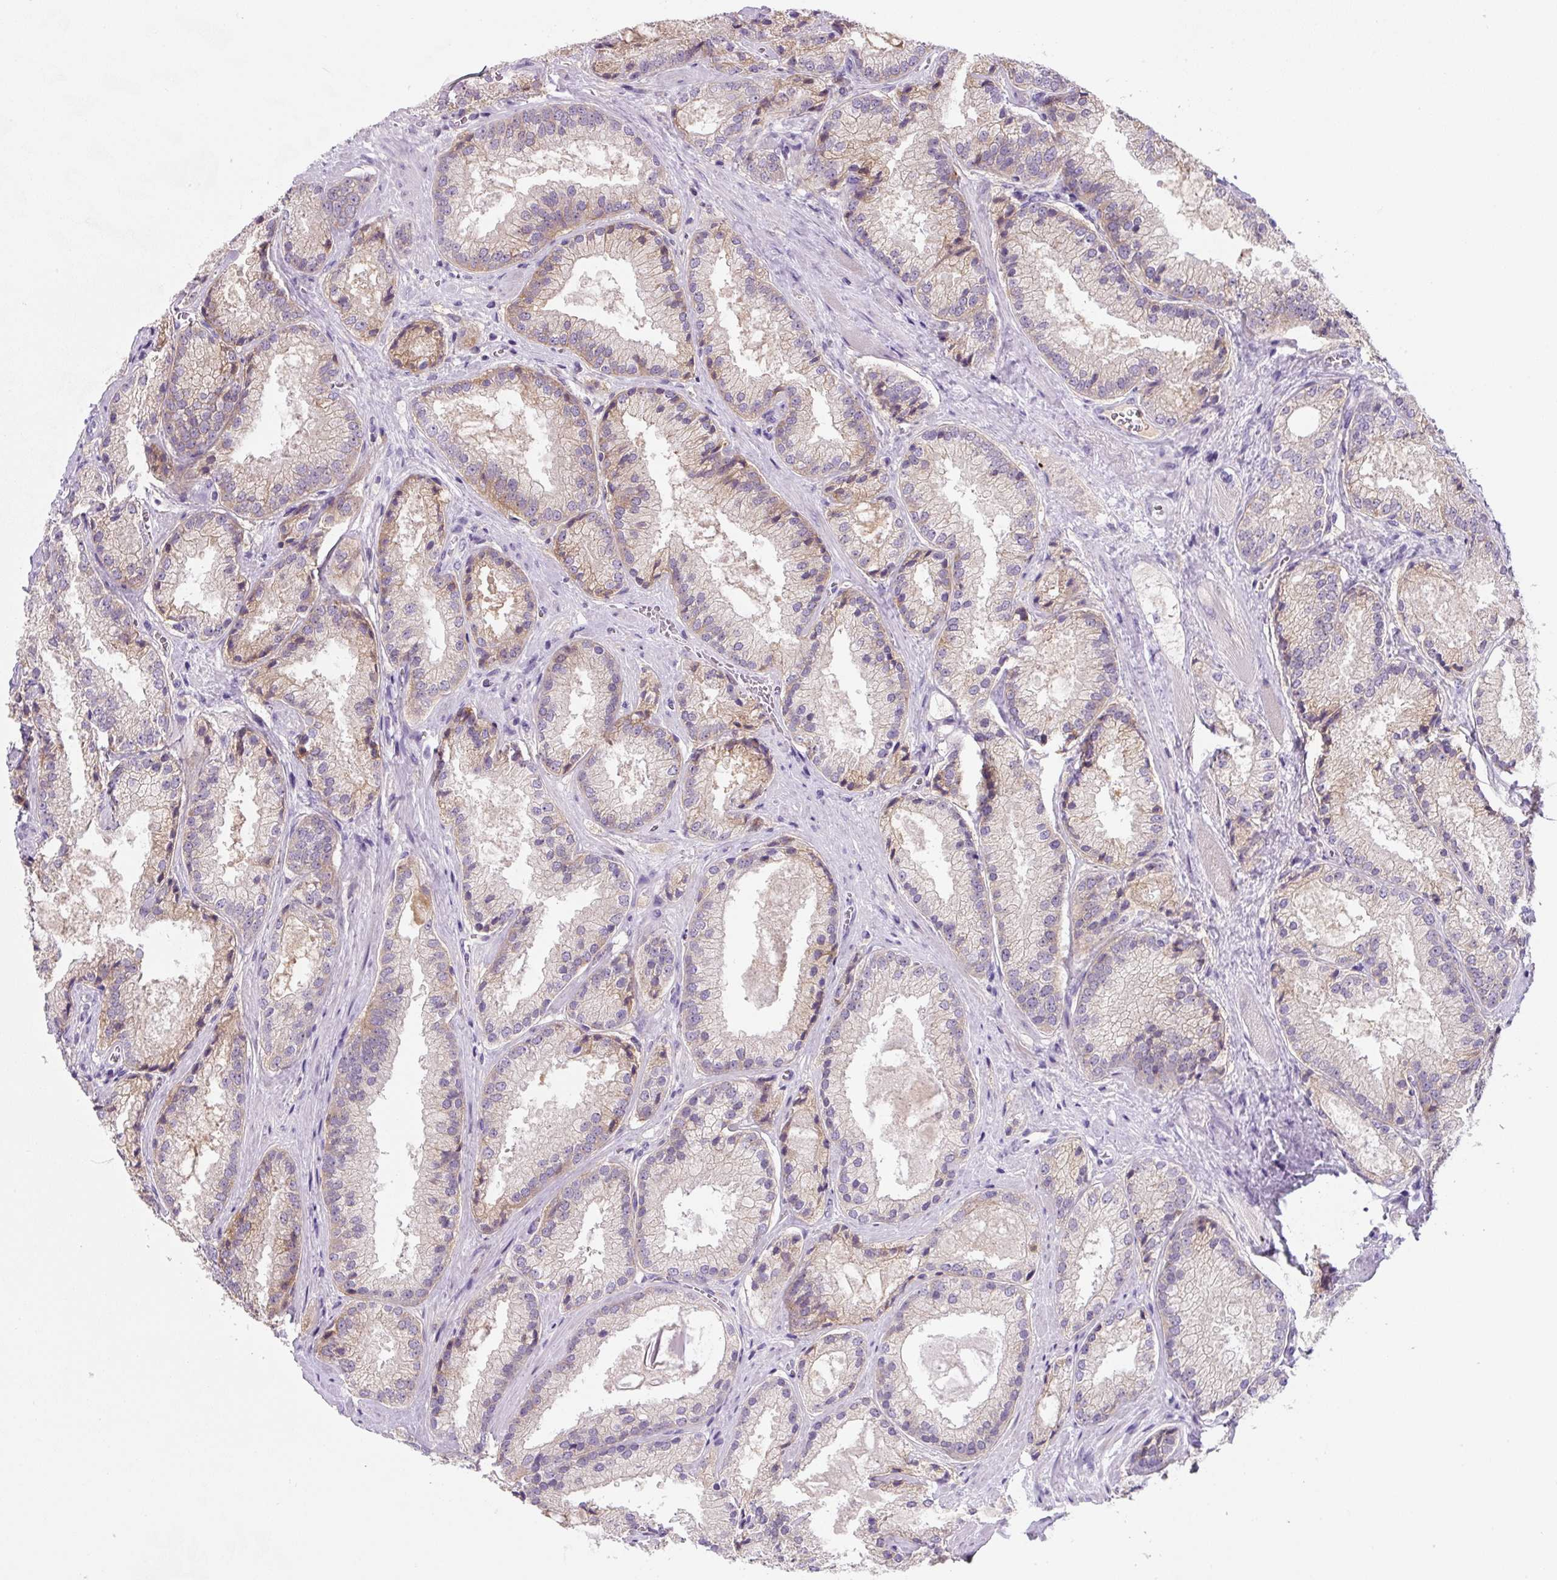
{"staining": {"intensity": "weak", "quantity": "25%-75%", "location": "cytoplasmic/membranous"}, "tissue": "prostate cancer", "cell_type": "Tumor cells", "image_type": "cancer", "snomed": [{"axis": "morphology", "description": "Adenocarcinoma, High grade"}, {"axis": "topography", "description": "Prostate"}], "caption": "This is a micrograph of immunohistochemistry staining of prostate cancer (adenocarcinoma (high-grade)), which shows weak positivity in the cytoplasmic/membranous of tumor cells.", "gene": "FZD5", "patient": {"sex": "male", "age": 68}}